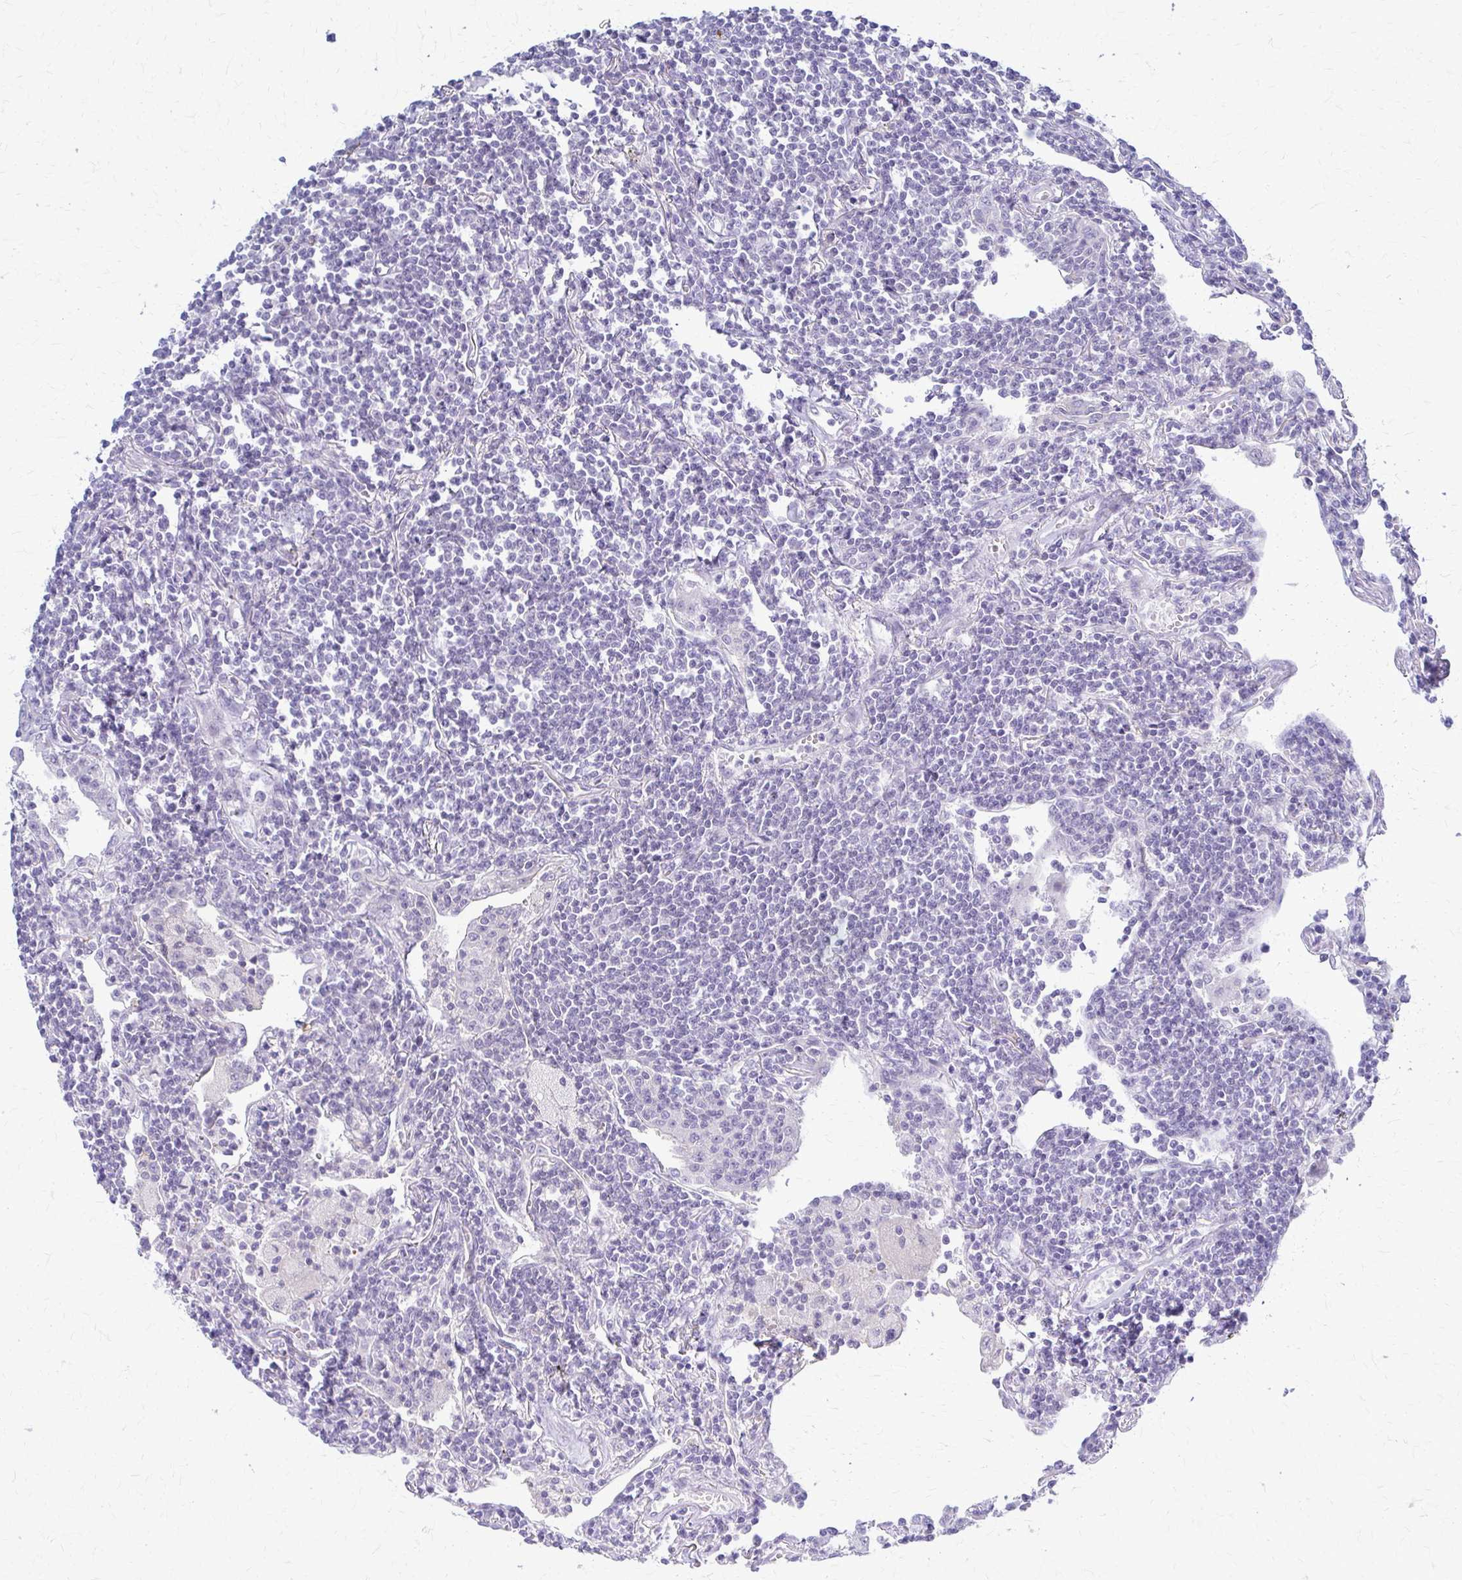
{"staining": {"intensity": "negative", "quantity": "none", "location": "none"}, "tissue": "lymphoma", "cell_type": "Tumor cells", "image_type": "cancer", "snomed": [{"axis": "morphology", "description": "Malignant lymphoma, non-Hodgkin's type, Low grade"}, {"axis": "topography", "description": "Lung"}], "caption": "Histopathology image shows no protein expression in tumor cells of malignant lymphoma, non-Hodgkin's type (low-grade) tissue.", "gene": "RHOBTB2", "patient": {"sex": "female", "age": 71}}